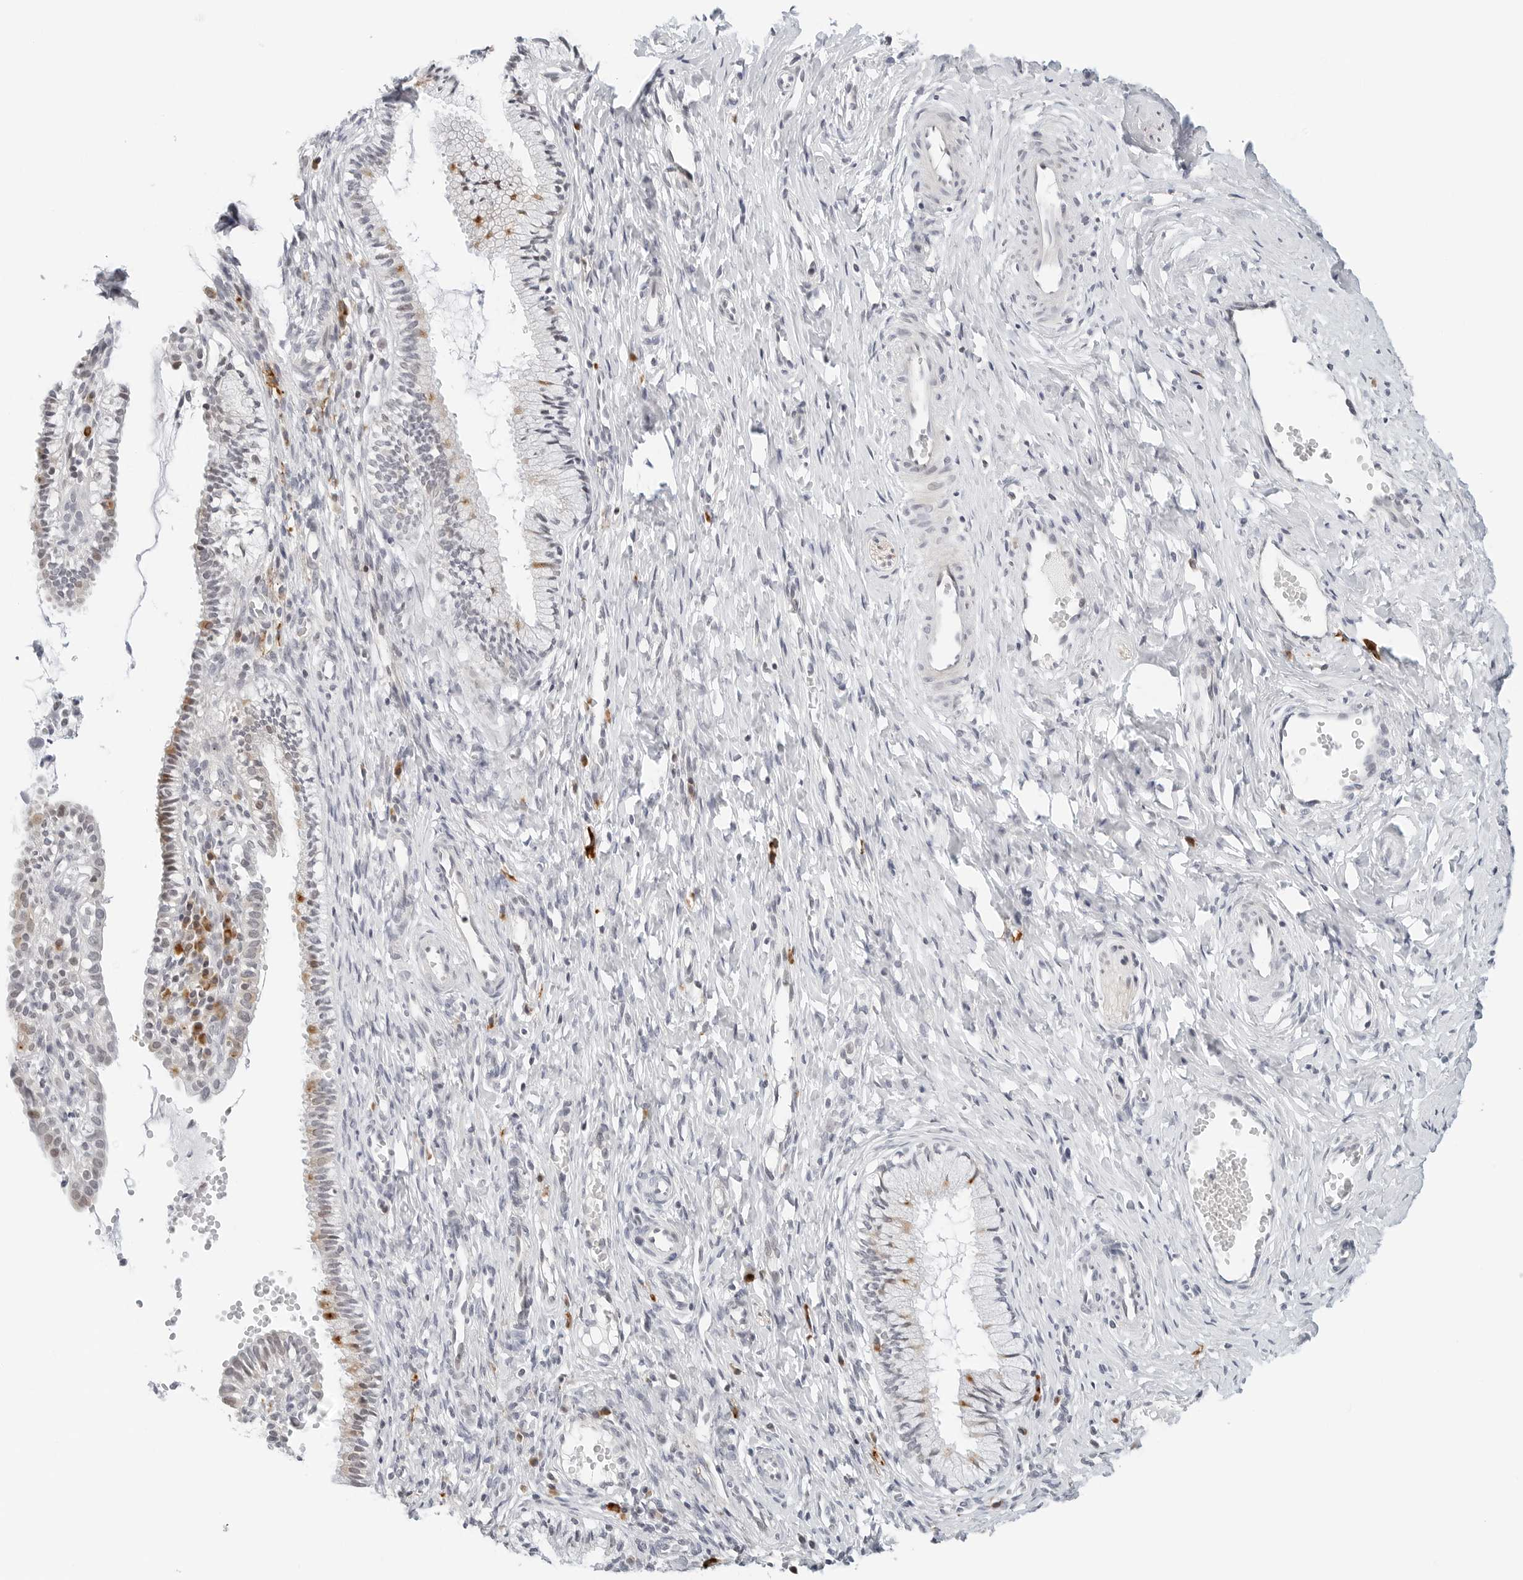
{"staining": {"intensity": "moderate", "quantity": "<25%", "location": "cytoplasmic/membranous"}, "tissue": "cervix", "cell_type": "Glandular cells", "image_type": "normal", "snomed": [{"axis": "morphology", "description": "Normal tissue, NOS"}, {"axis": "topography", "description": "Cervix"}], "caption": "A brown stain highlights moderate cytoplasmic/membranous staining of a protein in glandular cells of benign human cervix.", "gene": "PARP10", "patient": {"sex": "female", "age": 27}}